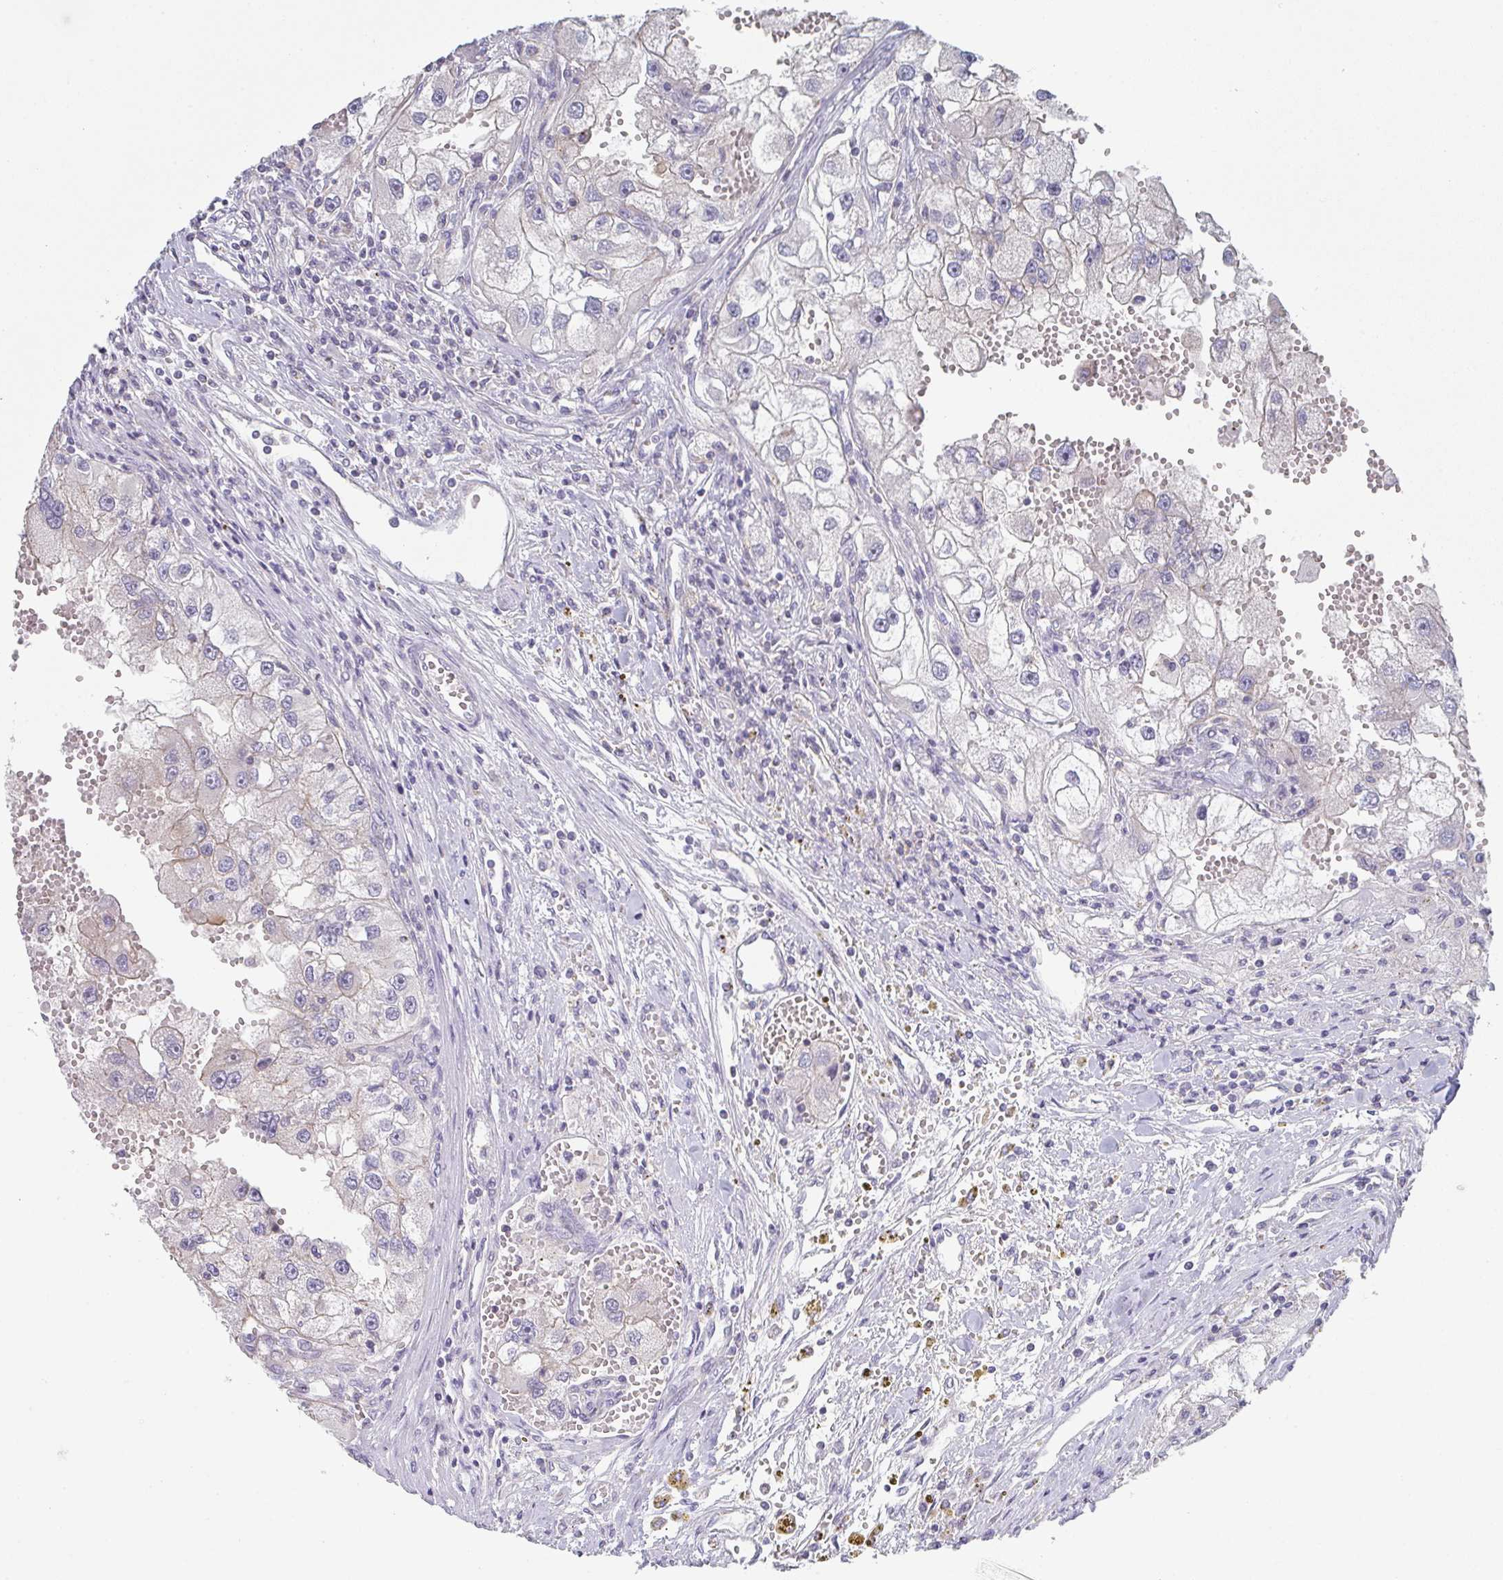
{"staining": {"intensity": "negative", "quantity": "none", "location": "none"}, "tissue": "renal cancer", "cell_type": "Tumor cells", "image_type": "cancer", "snomed": [{"axis": "morphology", "description": "Adenocarcinoma, NOS"}, {"axis": "topography", "description": "Kidney"}], "caption": "Renal cancer was stained to show a protein in brown. There is no significant positivity in tumor cells.", "gene": "CHMP5", "patient": {"sex": "male", "age": 63}}